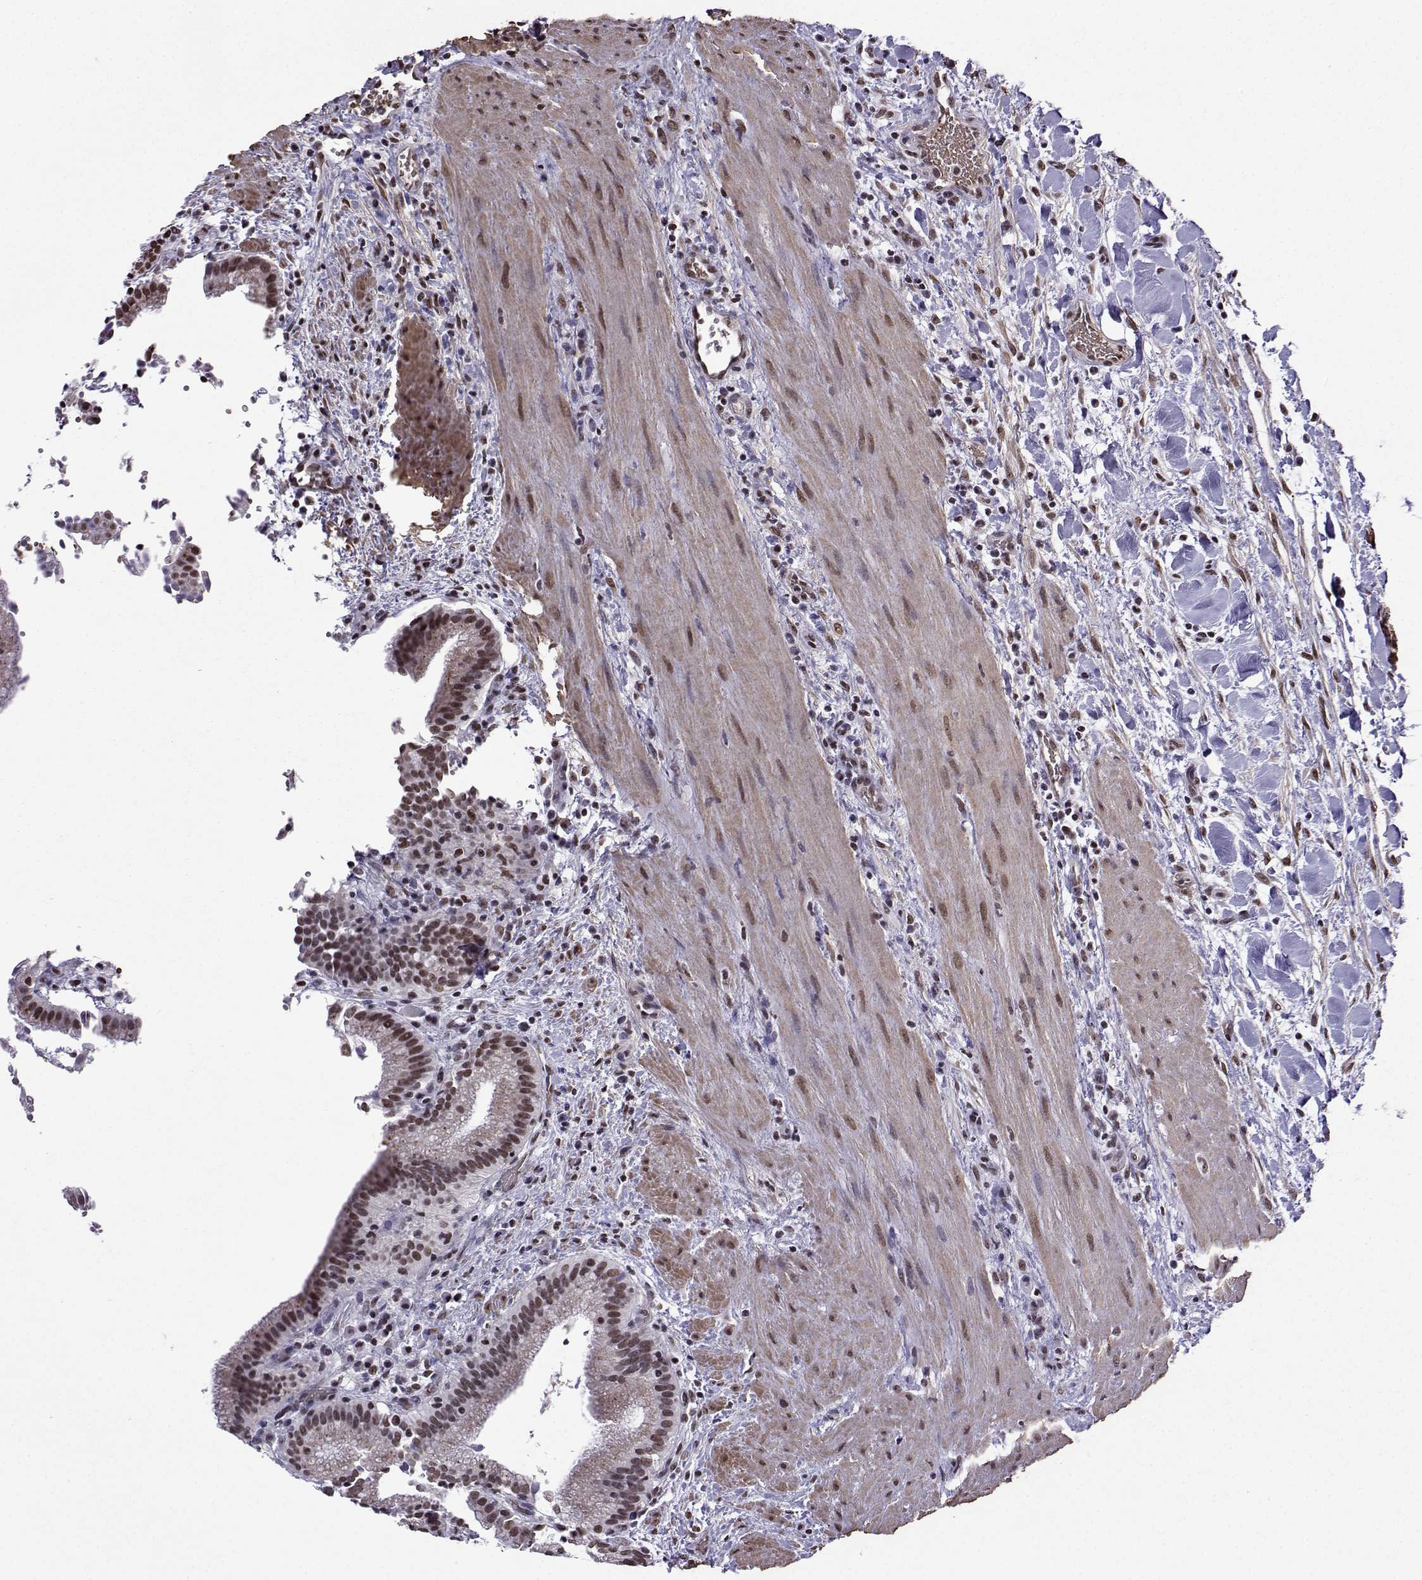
{"staining": {"intensity": "weak", "quantity": ">75%", "location": "nuclear"}, "tissue": "gallbladder", "cell_type": "Glandular cells", "image_type": "normal", "snomed": [{"axis": "morphology", "description": "Normal tissue, NOS"}, {"axis": "topography", "description": "Gallbladder"}], "caption": "An immunohistochemistry (IHC) photomicrograph of benign tissue is shown. Protein staining in brown highlights weak nuclear positivity in gallbladder within glandular cells.", "gene": "CCNK", "patient": {"sex": "male", "age": 42}}